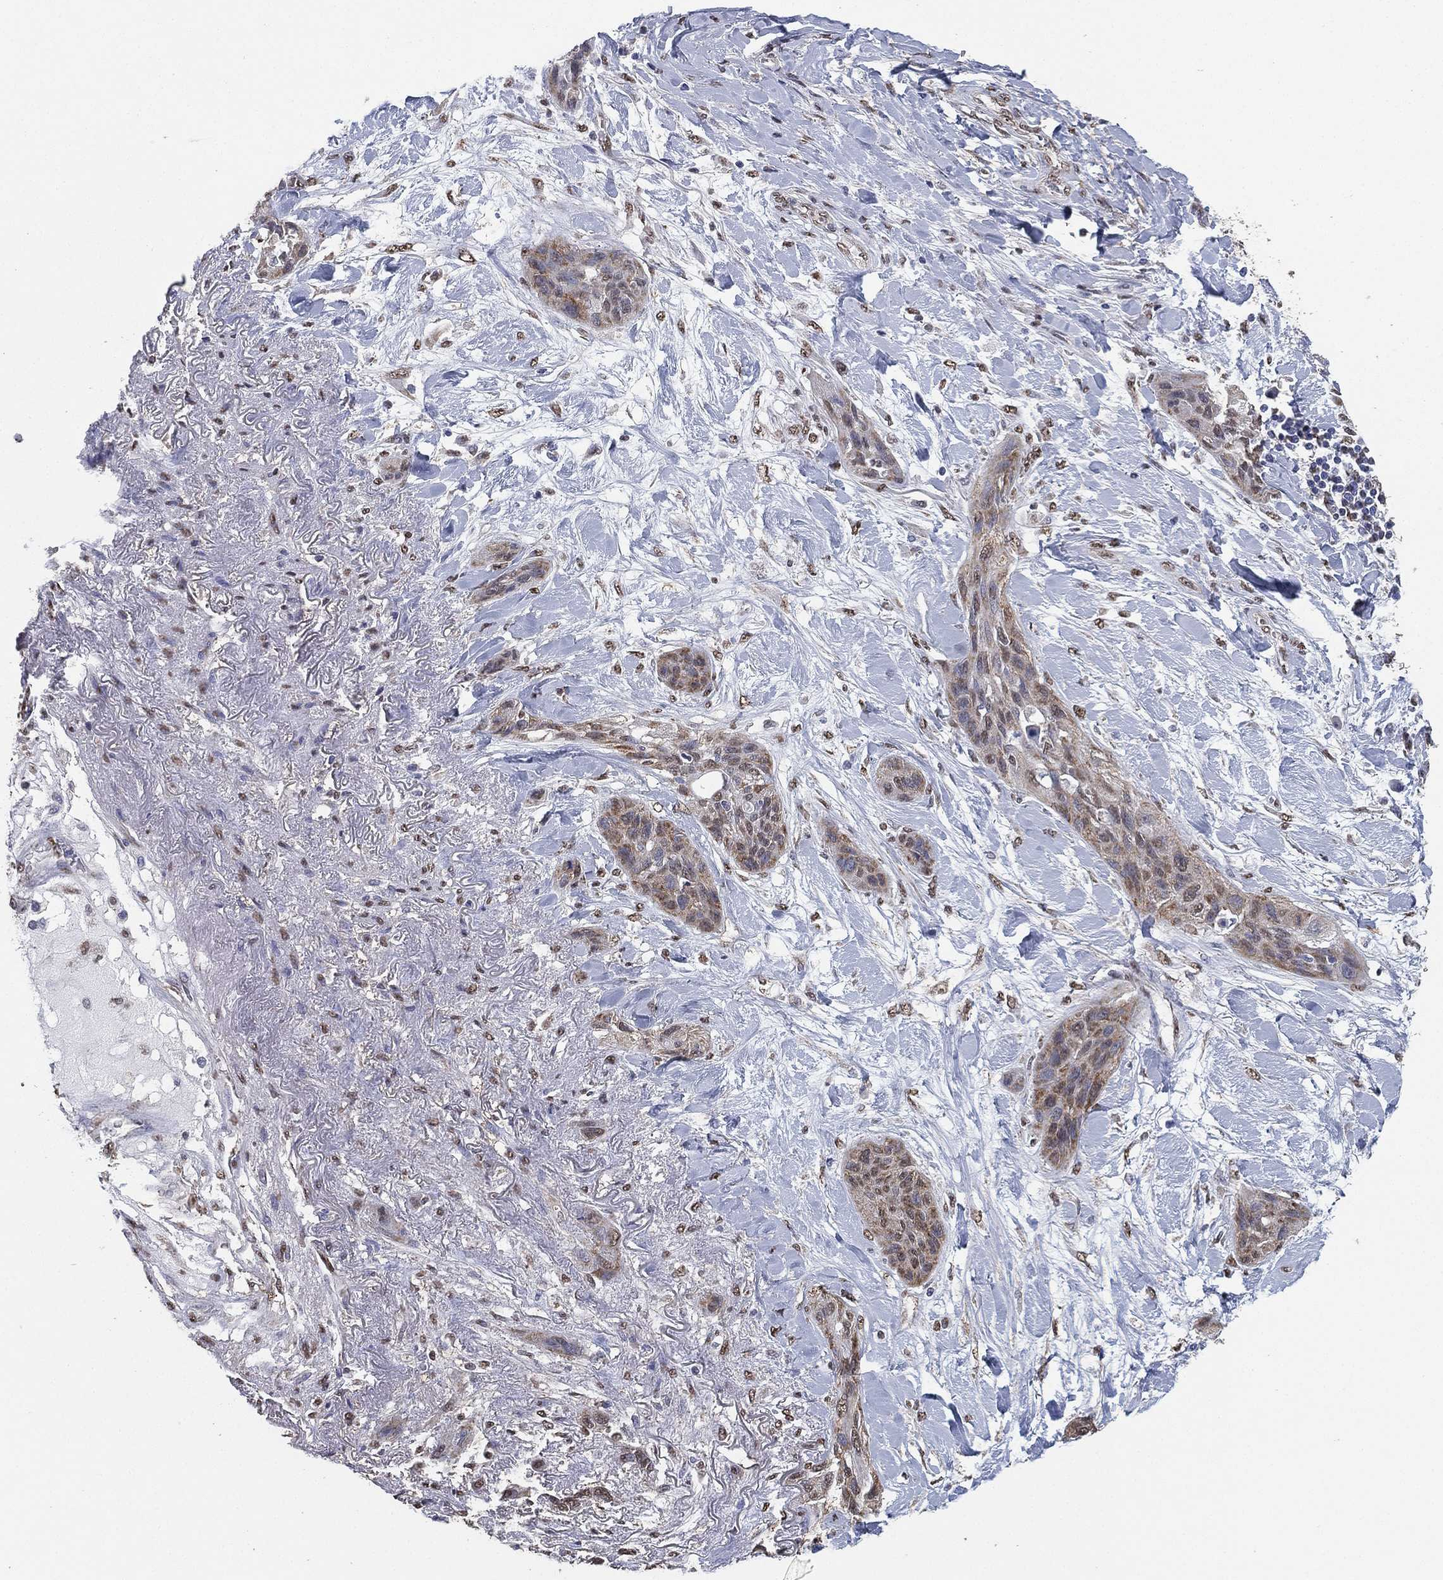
{"staining": {"intensity": "weak", "quantity": "<25%", "location": "cytoplasmic/membranous,nuclear"}, "tissue": "lung cancer", "cell_type": "Tumor cells", "image_type": "cancer", "snomed": [{"axis": "morphology", "description": "Squamous cell carcinoma, NOS"}, {"axis": "topography", "description": "Lung"}], "caption": "Protein analysis of squamous cell carcinoma (lung) demonstrates no significant expression in tumor cells.", "gene": "ALDH7A1", "patient": {"sex": "female", "age": 70}}